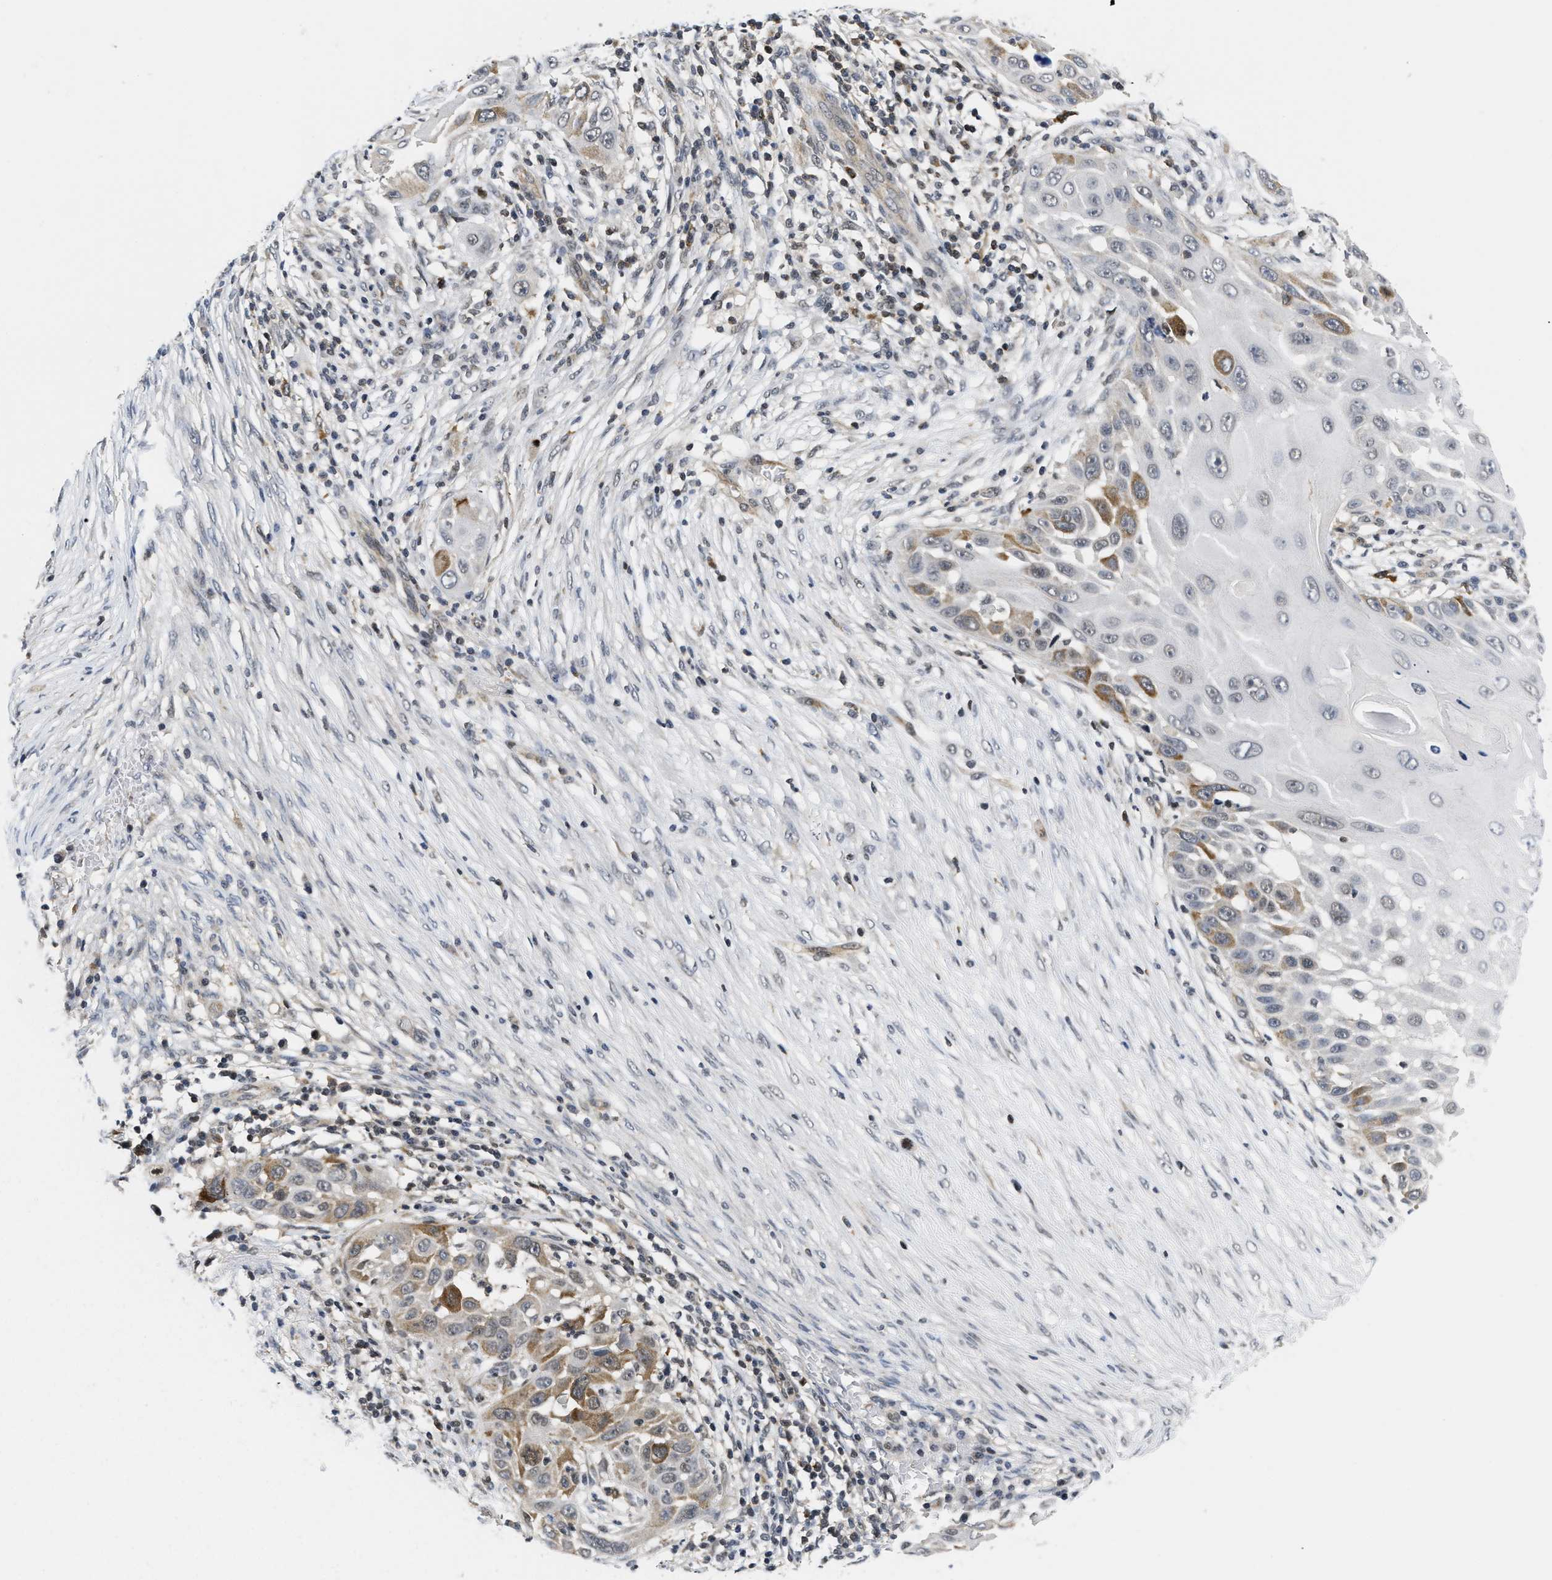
{"staining": {"intensity": "moderate", "quantity": "<25%", "location": "cytoplasmic/membranous"}, "tissue": "skin cancer", "cell_type": "Tumor cells", "image_type": "cancer", "snomed": [{"axis": "morphology", "description": "Squamous cell carcinoma, NOS"}, {"axis": "topography", "description": "Skin"}], "caption": "Skin cancer stained with a protein marker shows moderate staining in tumor cells.", "gene": "HIF1A", "patient": {"sex": "female", "age": 44}}